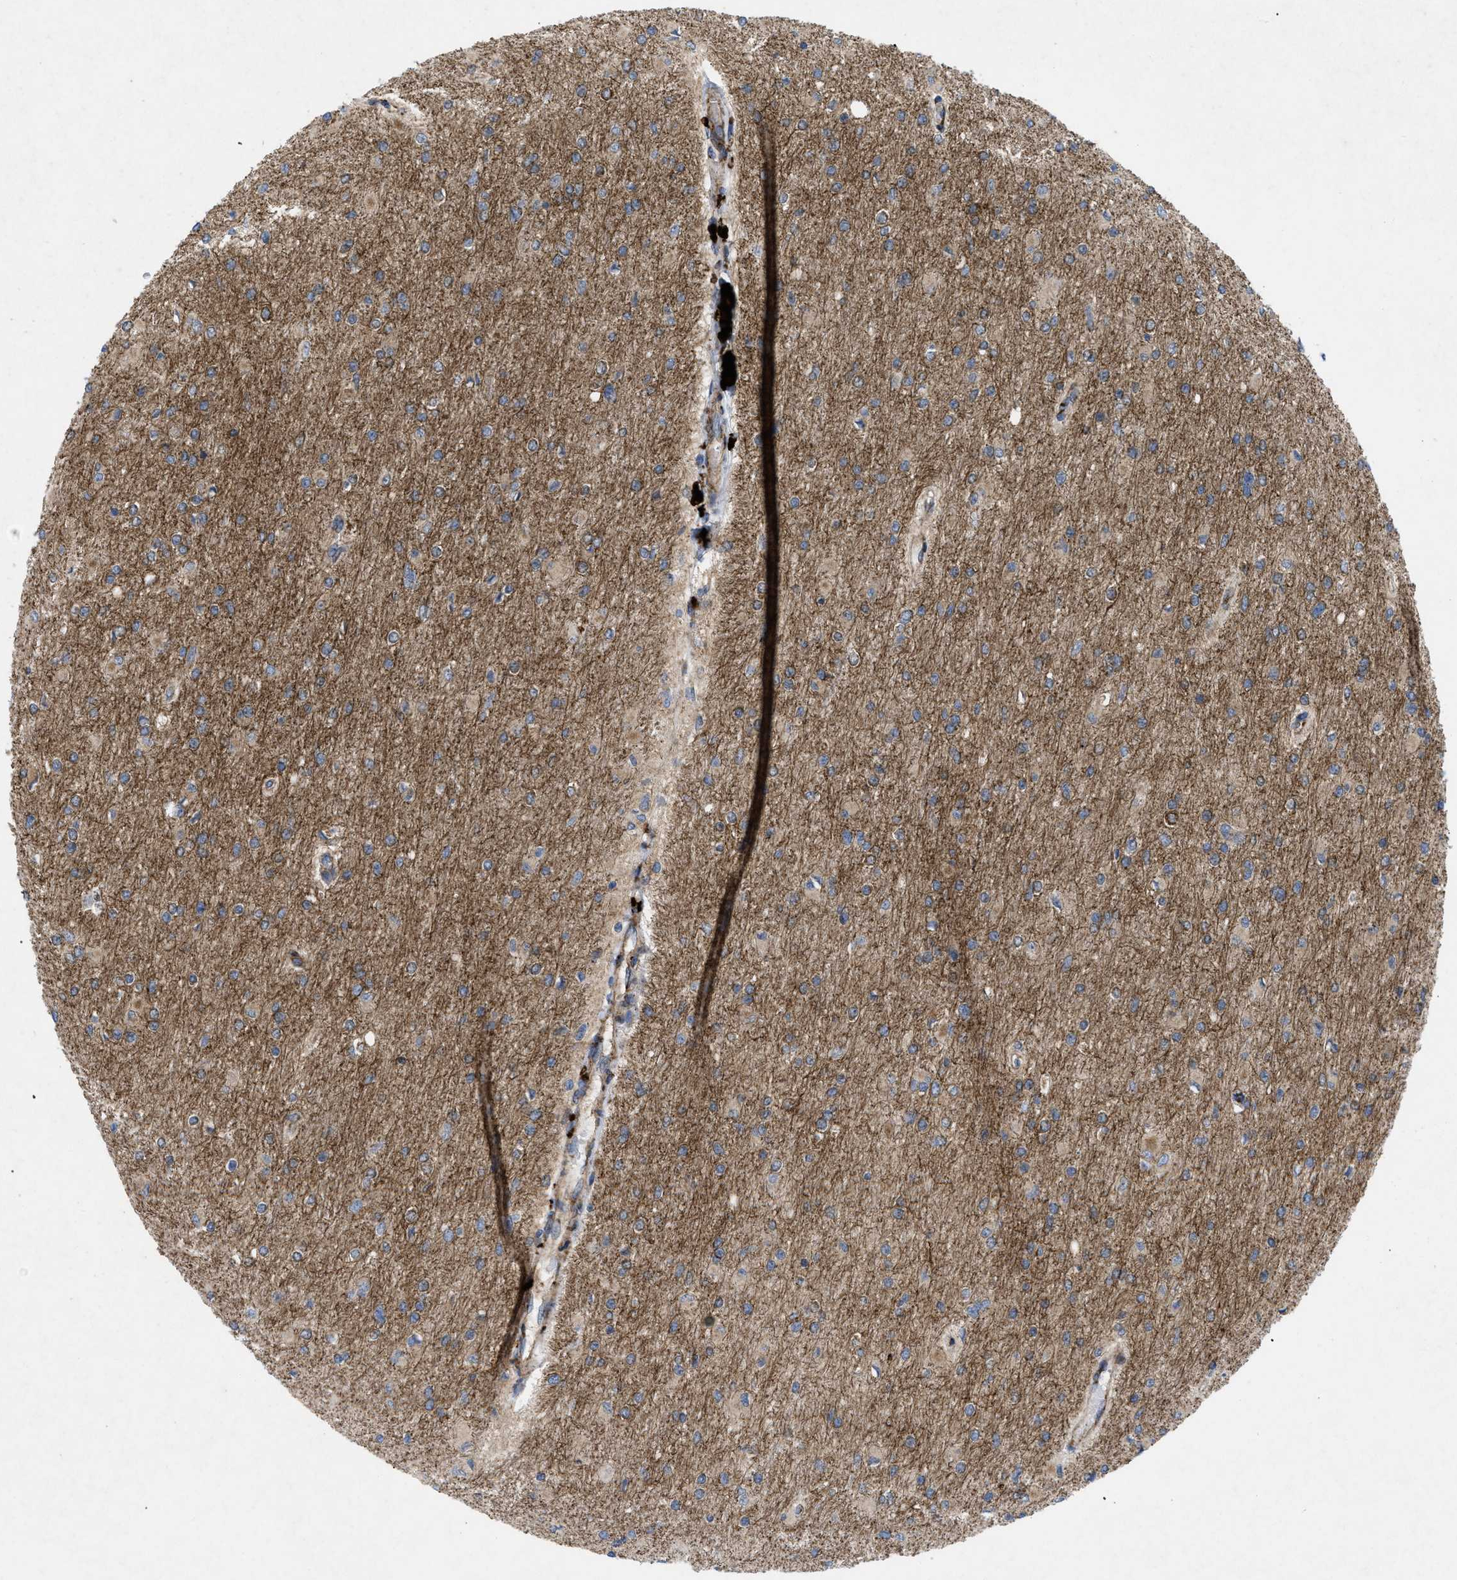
{"staining": {"intensity": "moderate", "quantity": ">75%", "location": "cytoplasmic/membranous"}, "tissue": "glioma", "cell_type": "Tumor cells", "image_type": "cancer", "snomed": [{"axis": "morphology", "description": "Glioma, malignant, High grade"}, {"axis": "topography", "description": "Cerebral cortex"}], "caption": "Immunohistochemical staining of human glioma demonstrates medium levels of moderate cytoplasmic/membranous expression in approximately >75% of tumor cells. (Brightfield microscopy of DAB IHC at high magnification).", "gene": "DCTN4", "patient": {"sex": "female", "age": 36}}